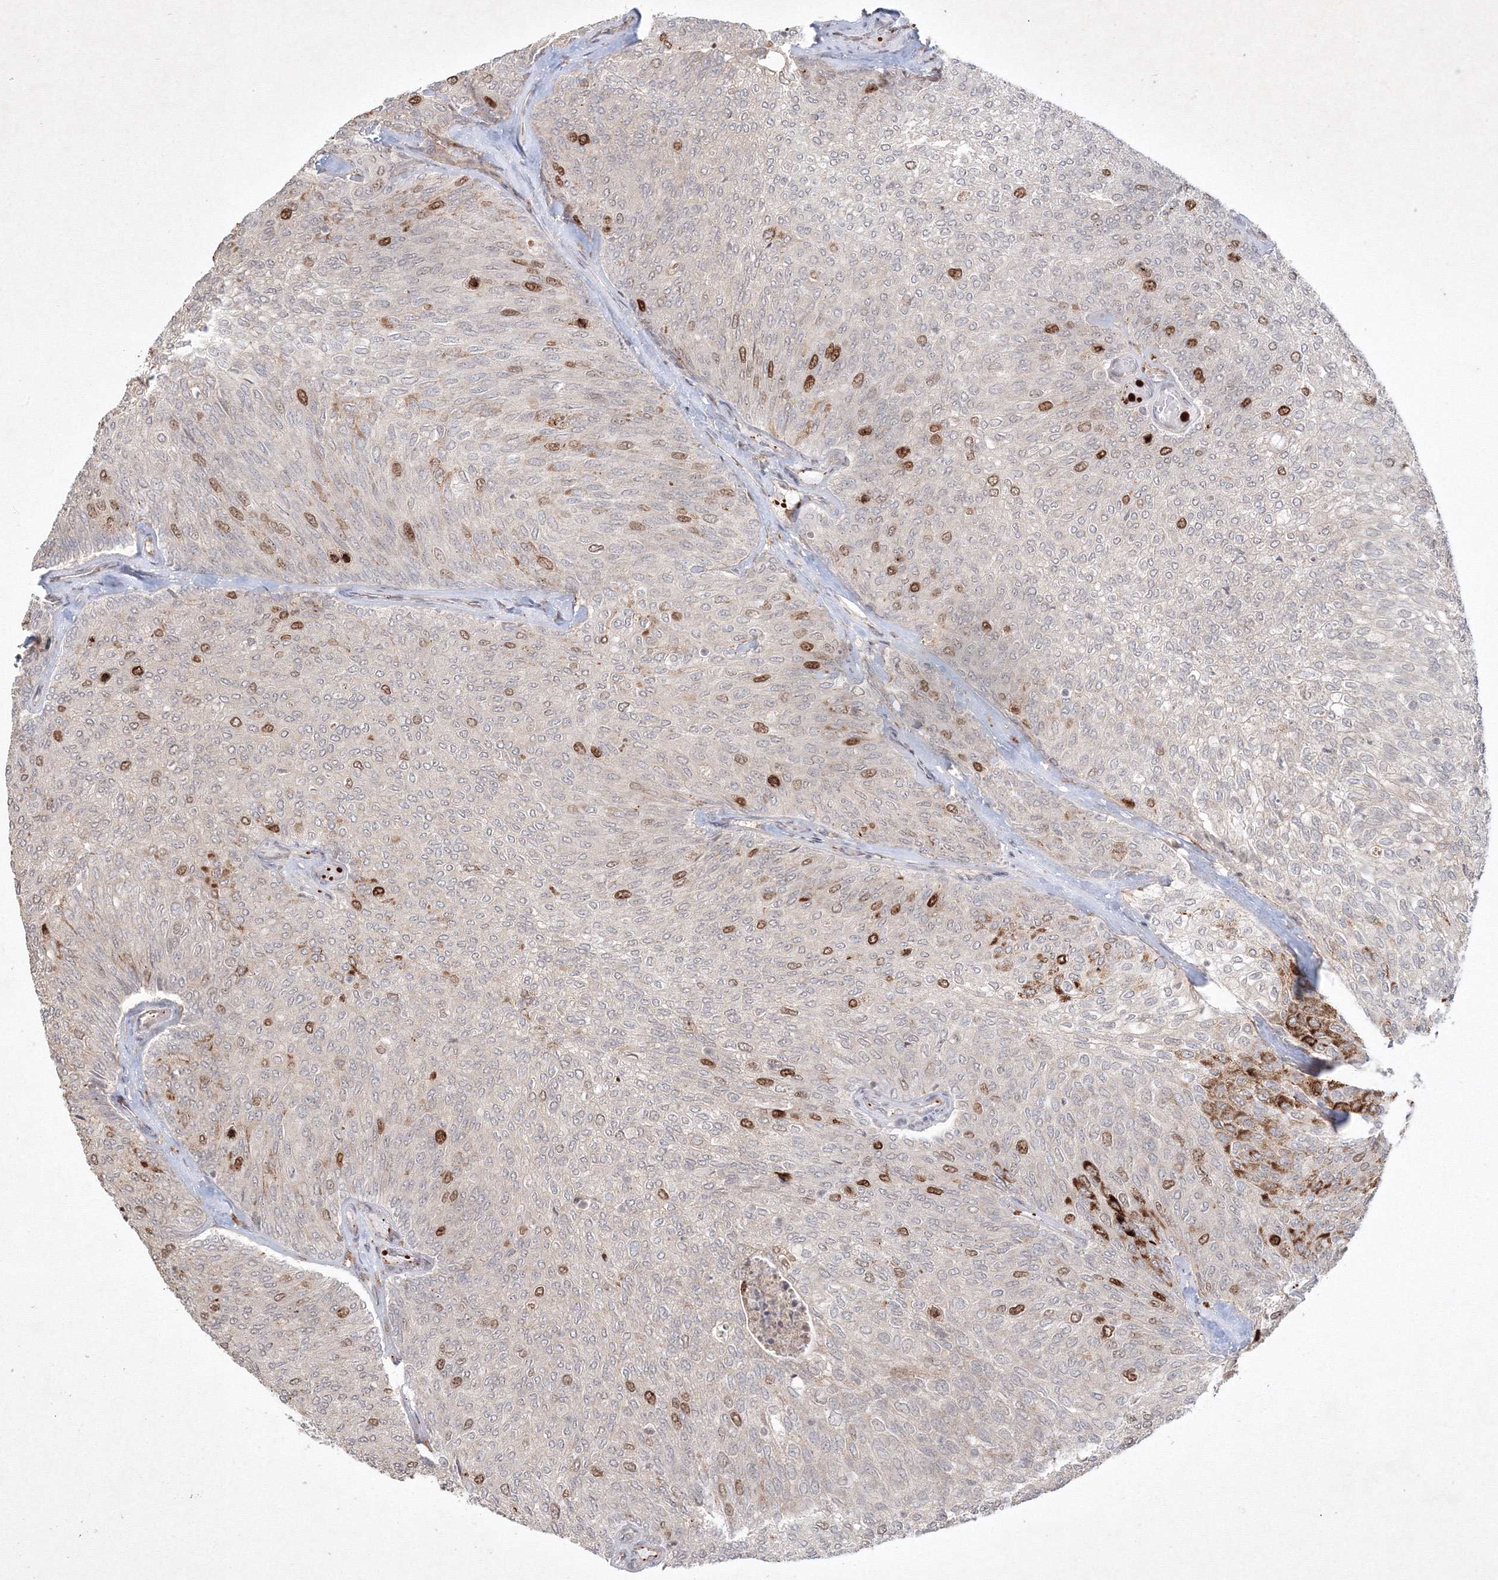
{"staining": {"intensity": "moderate", "quantity": "<25%", "location": "nuclear"}, "tissue": "urothelial cancer", "cell_type": "Tumor cells", "image_type": "cancer", "snomed": [{"axis": "morphology", "description": "Urothelial carcinoma, Low grade"}, {"axis": "topography", "description": "Urinary bladder"}], "caption": "A brown stain labels moderate nuclear positivity of a protein in human urothelial cancer tumor cells.", "gene": "KIF20A", "patient": {"sex": "female", "age": 79}}